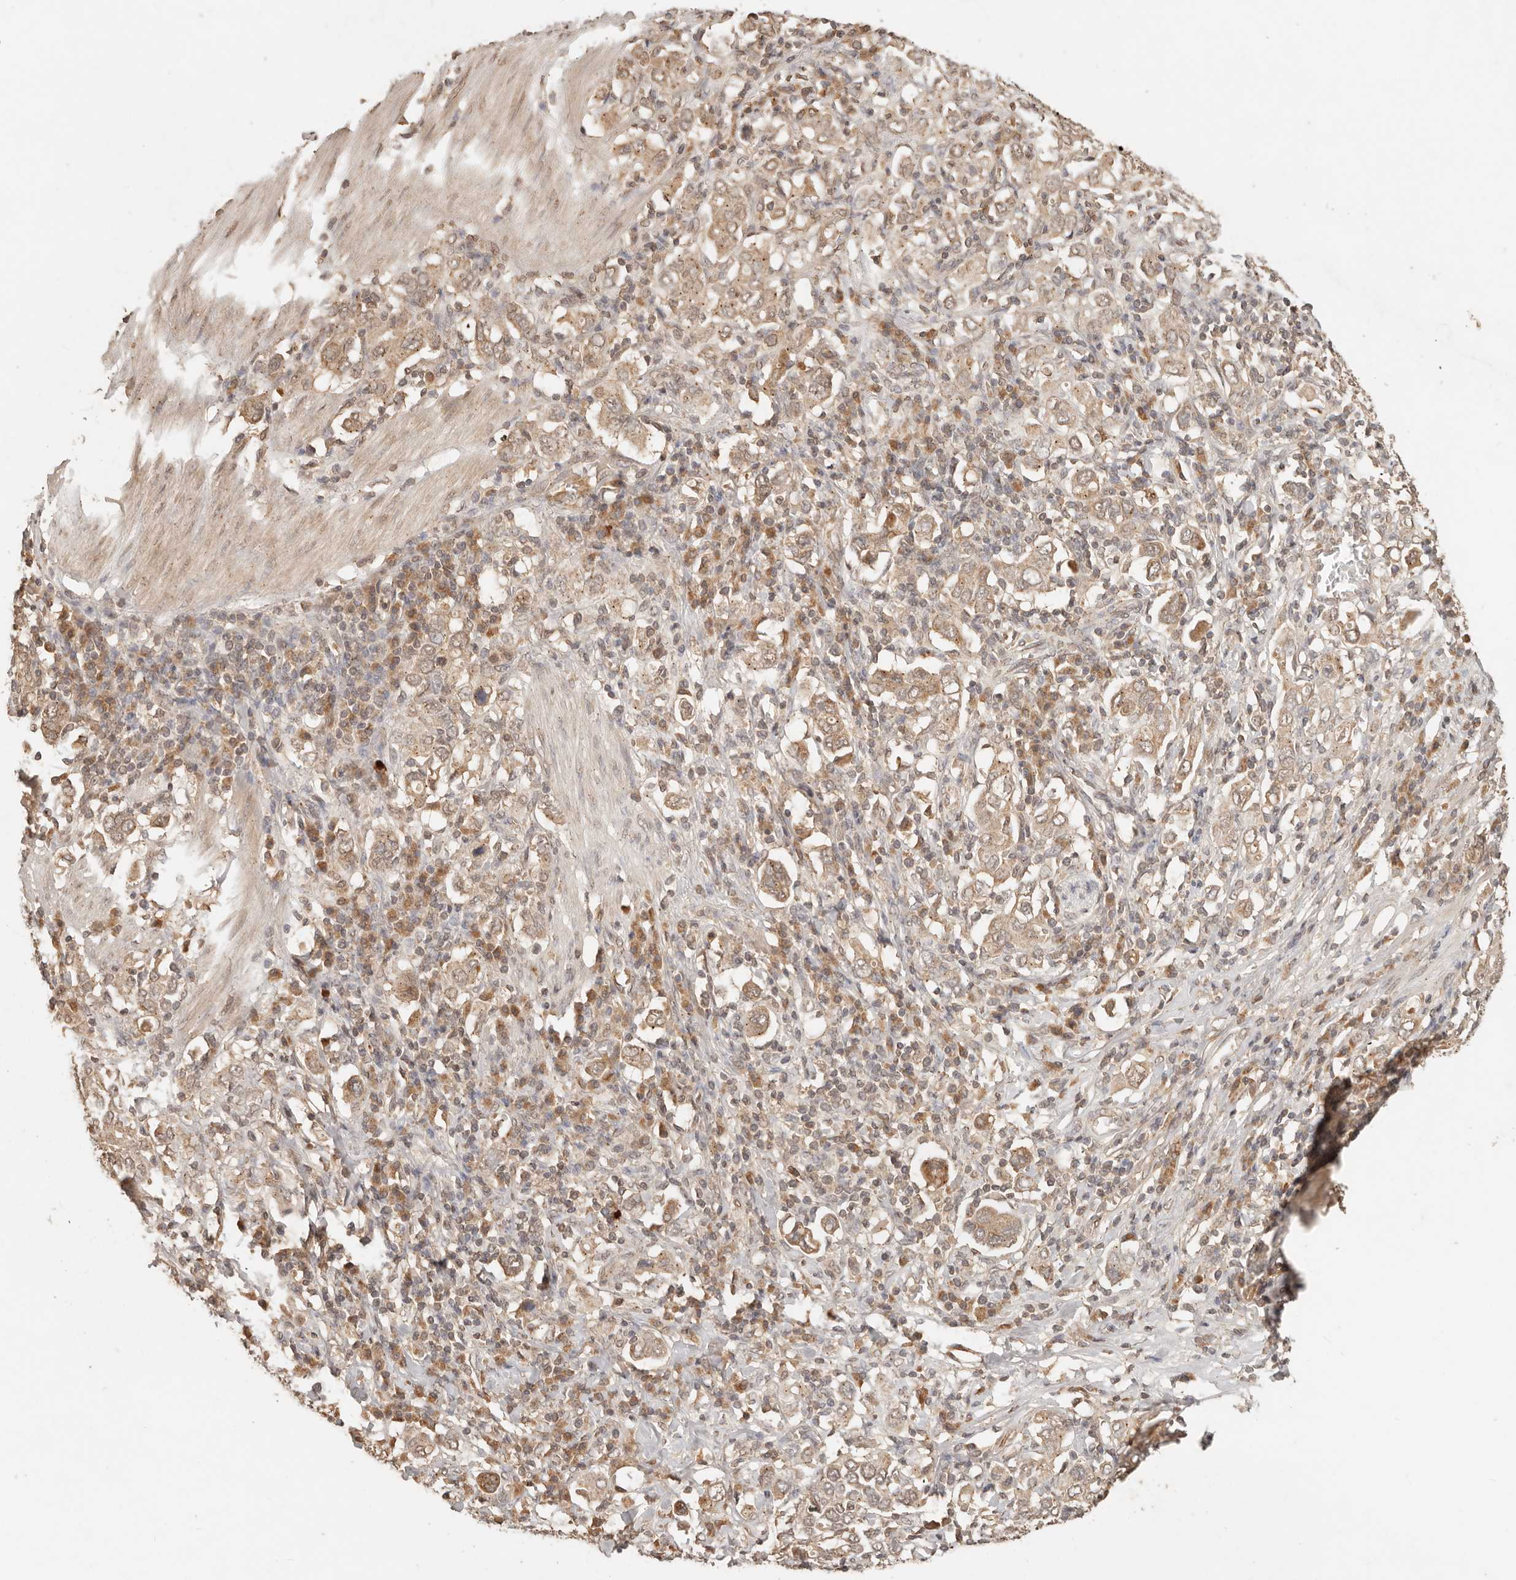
{"staining": {"intensity": "moderate", "quantity": ">75%", "location": "cytoplasmic/membranous"}, "tissue": "stomach cancer", "cell_type": "Tumor cells", "image_type": "cancer", "snomed": [{"axis": "morphology", "description": "Adenocarcinoma, NOS"}, {"axis": "topography", "description": "Stomach, upper"}], "caption": "Immunohistochemistry of human stomach cancer (adenocarcinoma) exhibits medium levels of moderate cytoplasmic/membranous positivity in about >75% of tumor cells.", "gene": "LMO4", "patient": {"sex": "male", "age": 62}}